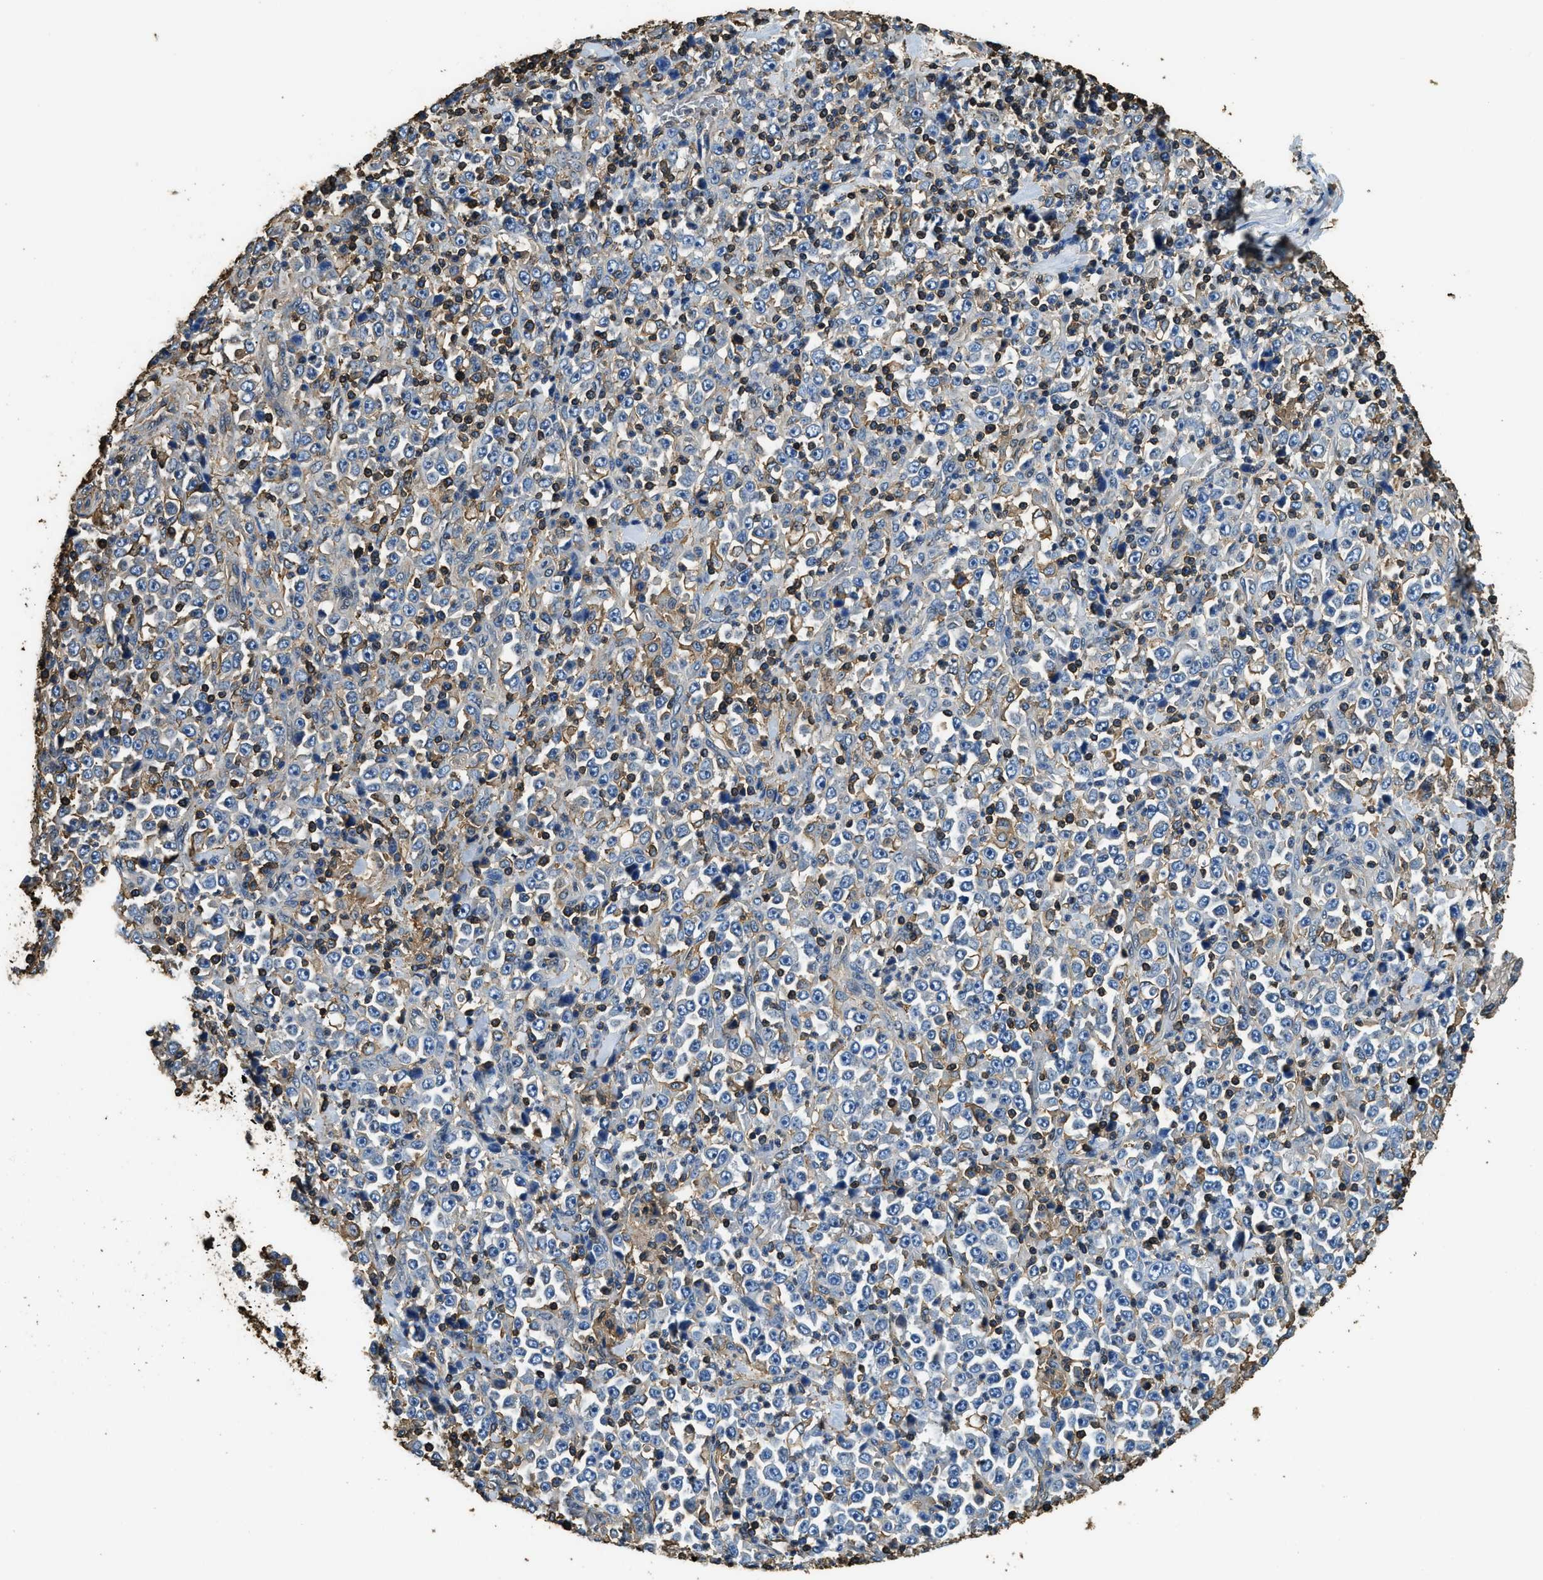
{"staining": {"intensity": "negative", "quantity": "none", "location": "none"}, "tissue": "stomach cancer", "cell_type": "Tumor cells", "image_type": "cancer", "snomed": [{"axis": "morphology", "description": "Normal tissue, NOS"}, {"axis": "morphology", "description": "Adenocarcinoma, NOS"}, {"axis": "topography", "description": "Stomach, upper"}, {"axis": "topography", "description": "Stomach"}], "caption": "This is a histopathology image of immunohistochemistry (IHC) staining of adenocarcinoma (stomach), which shows no staining in tumor cells.", "gene": "ACCS", "patient": {"sex": "male", "age": 59}}